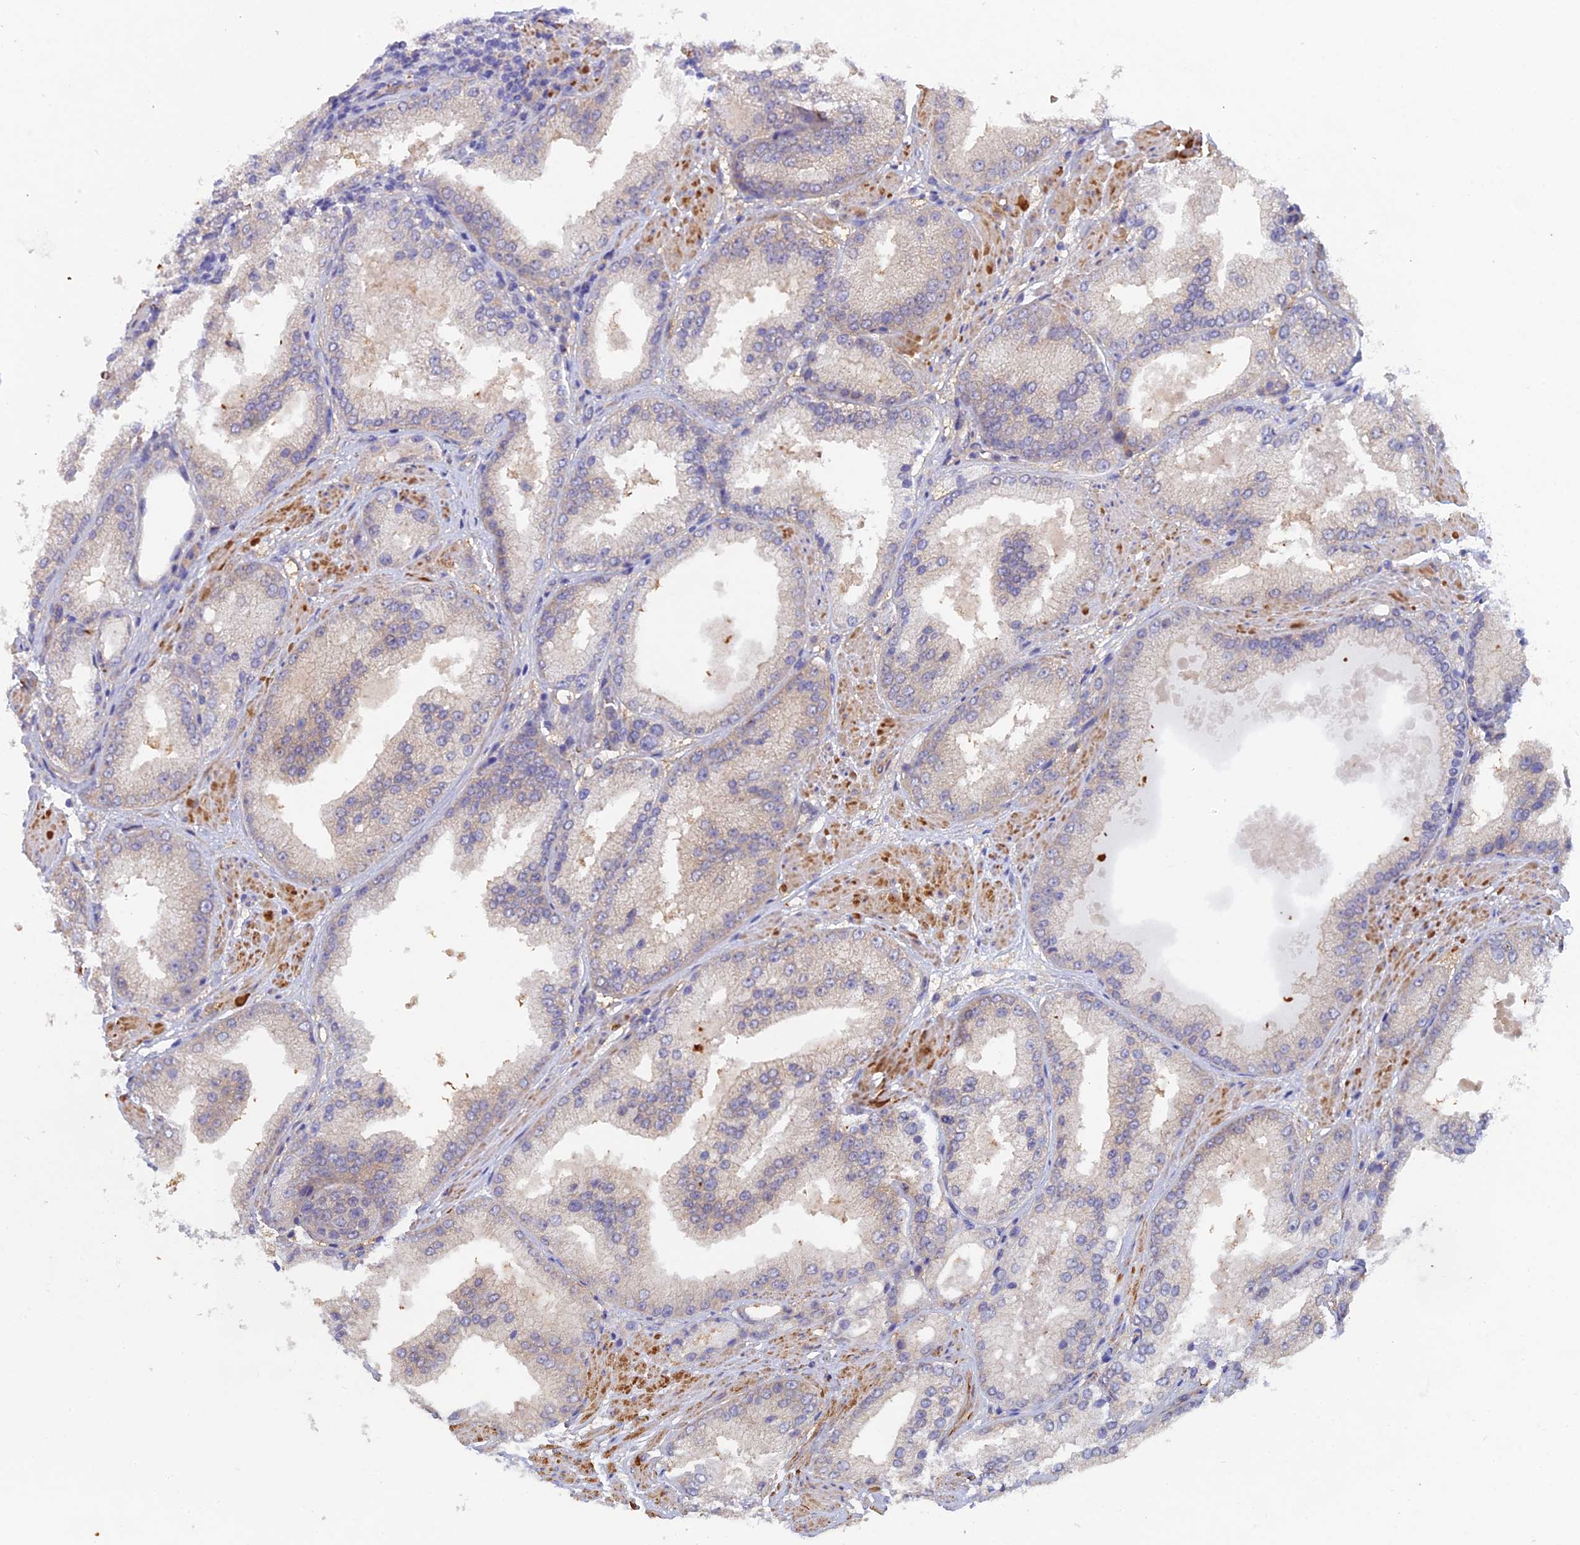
{"staining": {"intensity": "negative", "quantity": "none", "location": "none"}, "tissue": "prostate cancer", "cell_type": "Tumor cells", "image_type": "cancer", "snomed": [{"axis": "morphology", "description": "Adenocarcinoma, Low grade"}, {"axis": "topography", "description": "Prostate"}], "caption": "A micrograph of prostate cancer (adenocarcinoma (low-grade)) stained for a protein demonstrates no brown staining in tumor cells. (Immunohistochemistry (ihc), brightfield microscopy, high magnification).", "gene": "FZR1", "patient": {"sex": "male", "age": 67}}